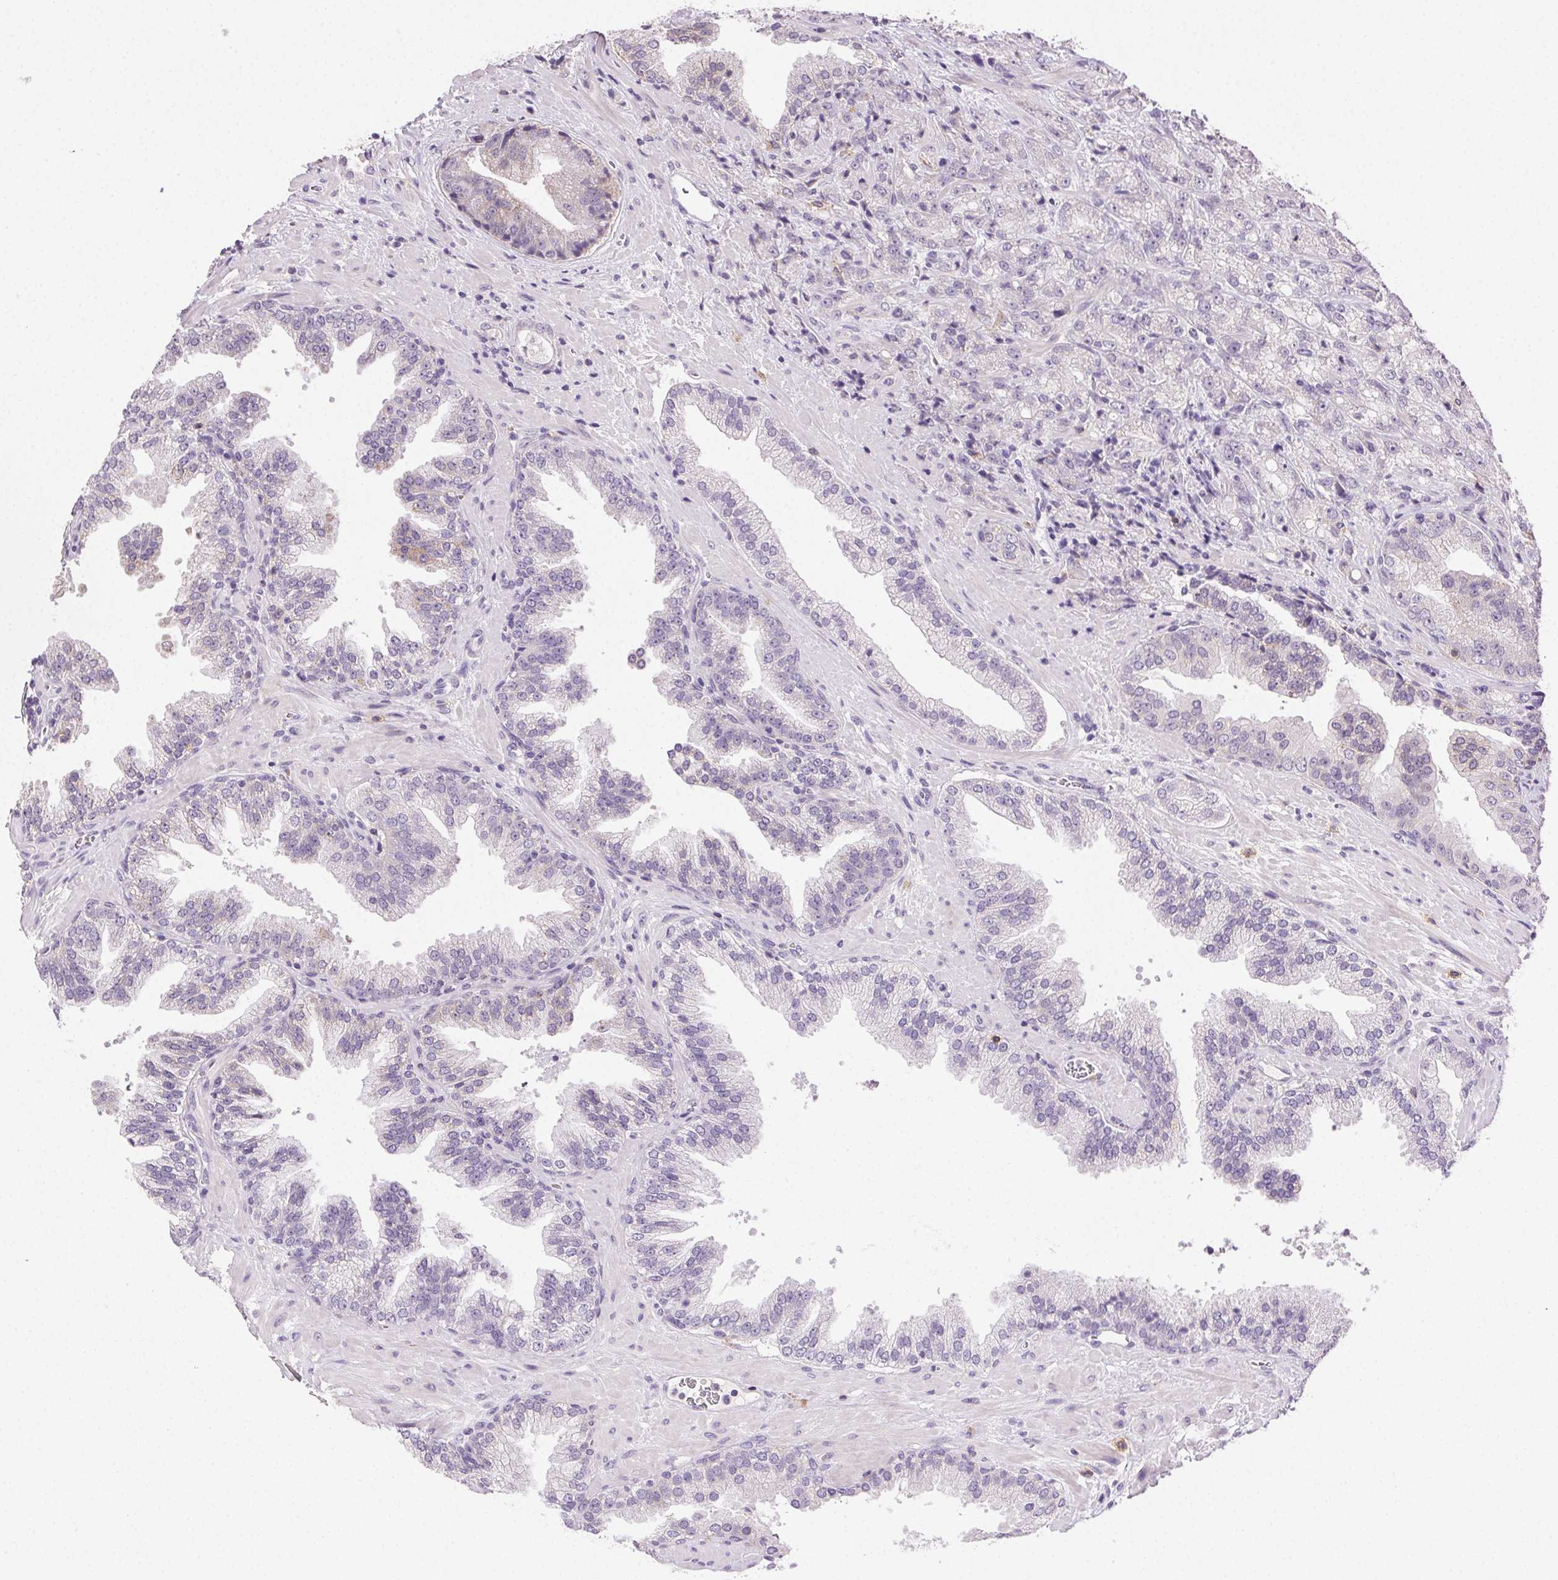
{"staining": {"intensity": "negative", "quantity": "none", "location": "none"}, "tissue": "prostate cancer", "cell_type": "Tumor cells", "image_type": "cancer", "snomed": [{"axis": "morphology", "description": "Adenocarcinoma, NOS"}, {"axis": "topography", "description": "Prostate"}], "caption": "Tumor cells show no significant protein positivity in prostate cancer (adenocarcinoma).", "gene": "AKAP5", "patient": {"sex": "male", "age": 63}}